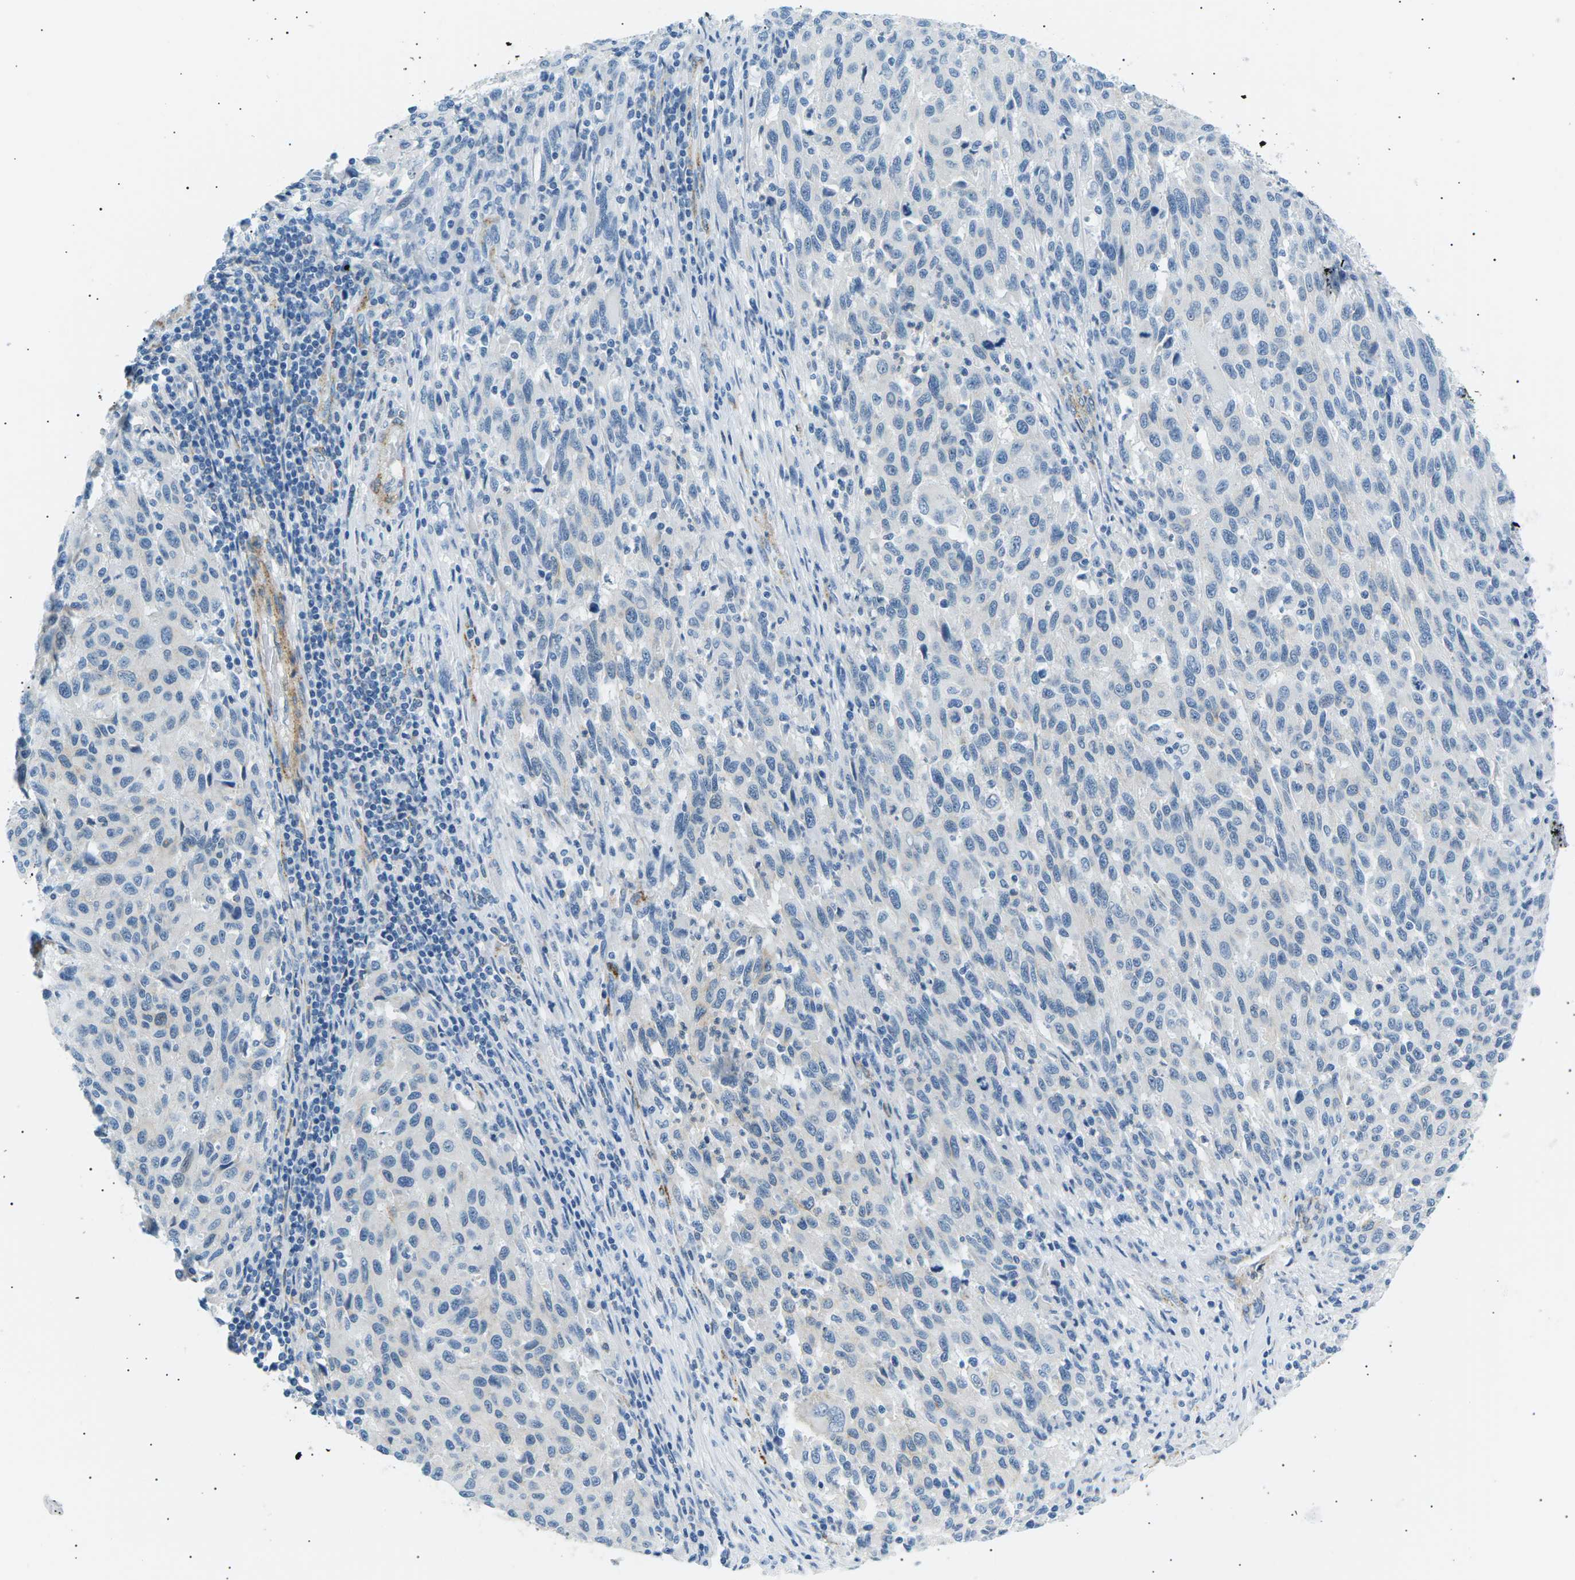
{"staining": {"intensity": "negative", "quantity": "none", "location": "none"}, "tissue": "melanoma", "cell_type": "Tumor cells", "image_type": "cancer", "snomed": [{"axis": "morphology", "description": "Malignant melanoma, Metastatic site"}, {"axis": "topography", "description": "Lymph node"}], "caption": "The image displays no staining of tumor cells in malignant melanoma (metastatic site).", "gene": "SEPTIN5", "patient": {"sex": "male", "age": 61}}